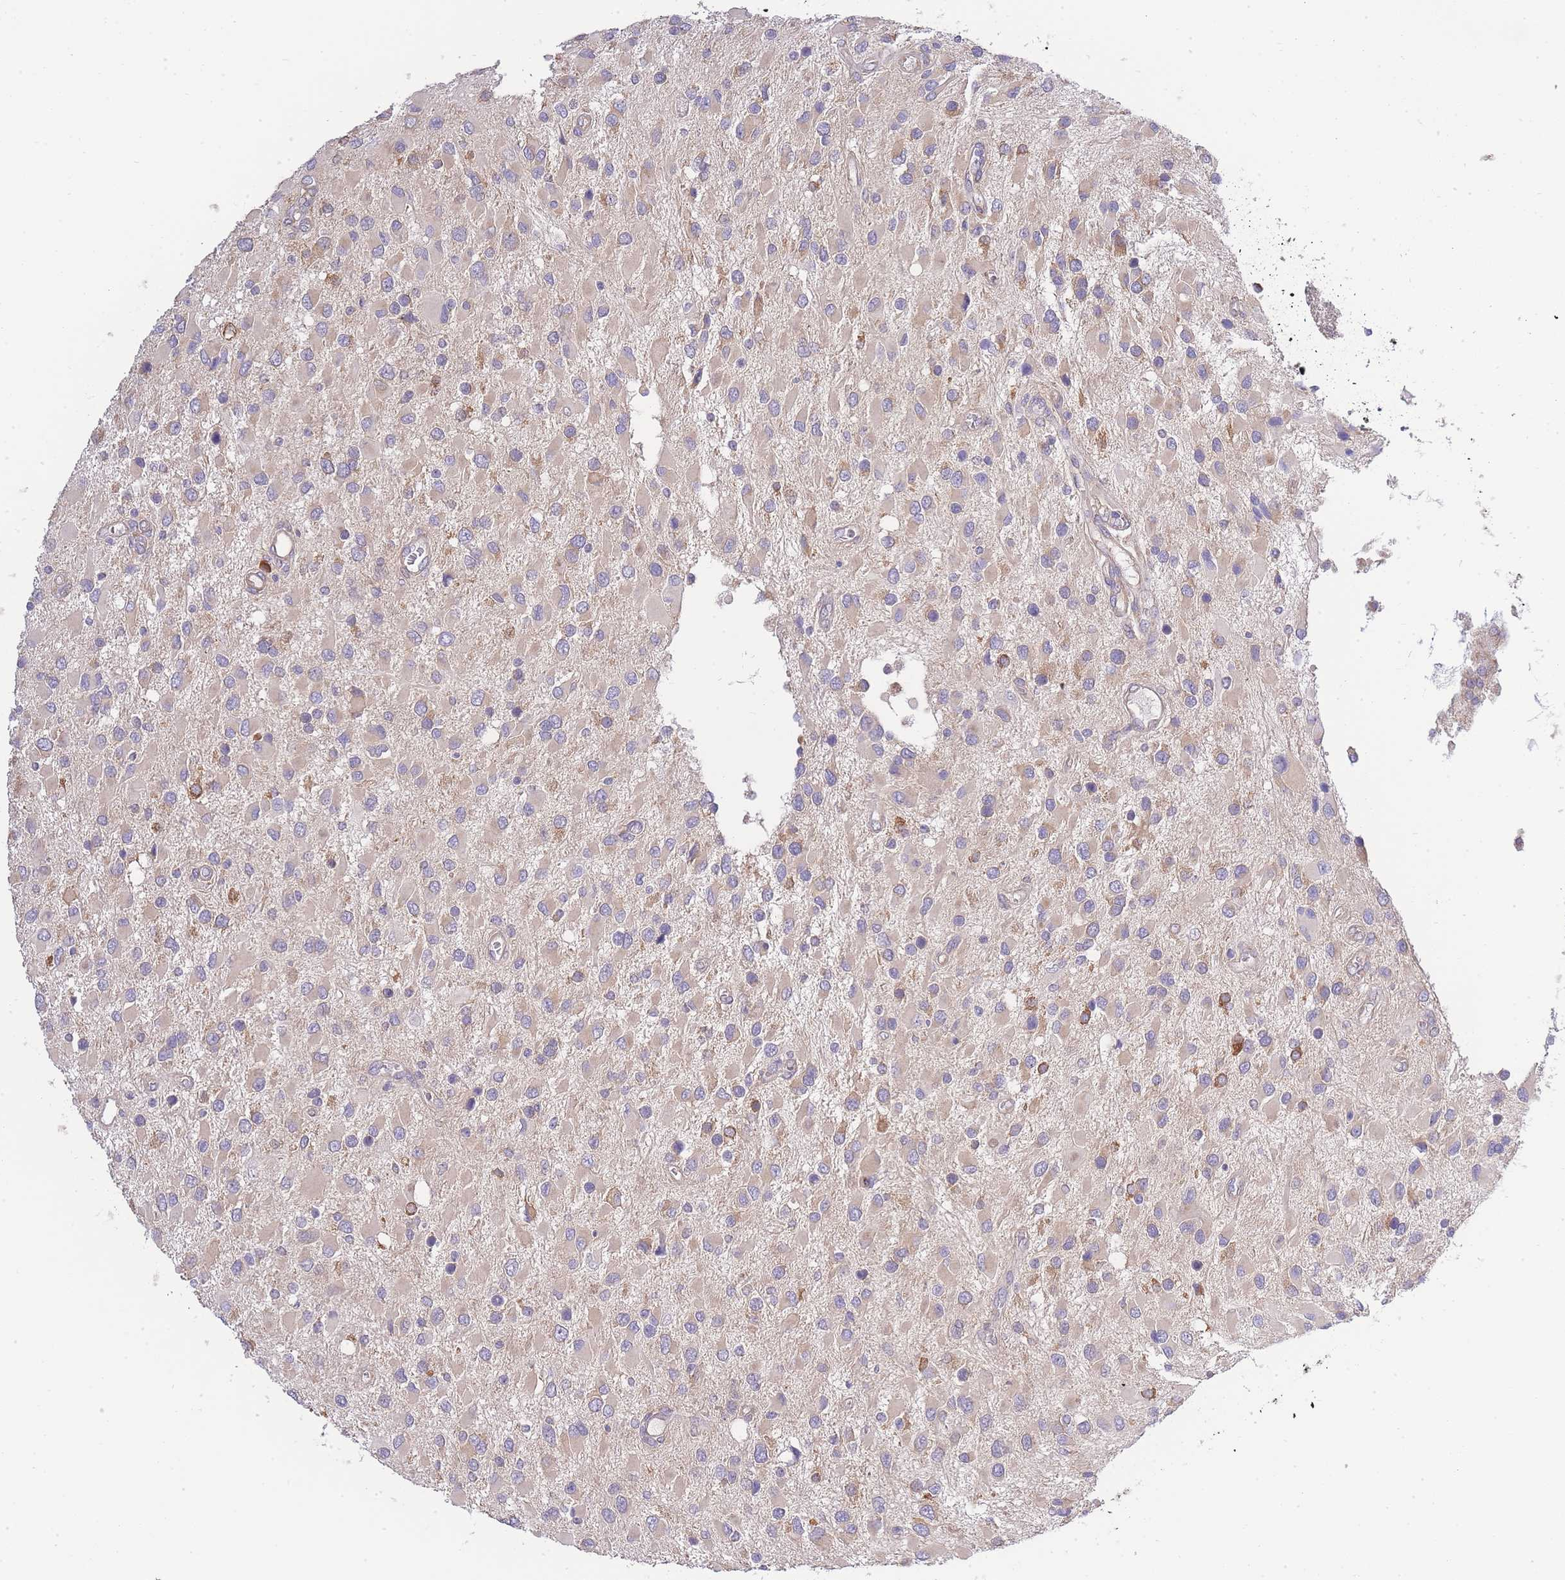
{"staining": {"intensity": "moderate", "quantity": "<25%", "location": "cytoplasmic/membranous"}, "tissue": "glioma", "cell_type": "Tumor cells", "image_type": "cancer", "snomed": [{"axis": "morphology", "description": "Glioma, malignant, High grade"}, {"axis": "topography", "description": "Brain"}], "caption": "Malignant glioma (high-grade) stained with IHC displays moderate cytoplasmic/membranous staining in approximately <25% of tumor cells.", "gene": "BEX1", "patient": {"sex": "male", "age": 53}}